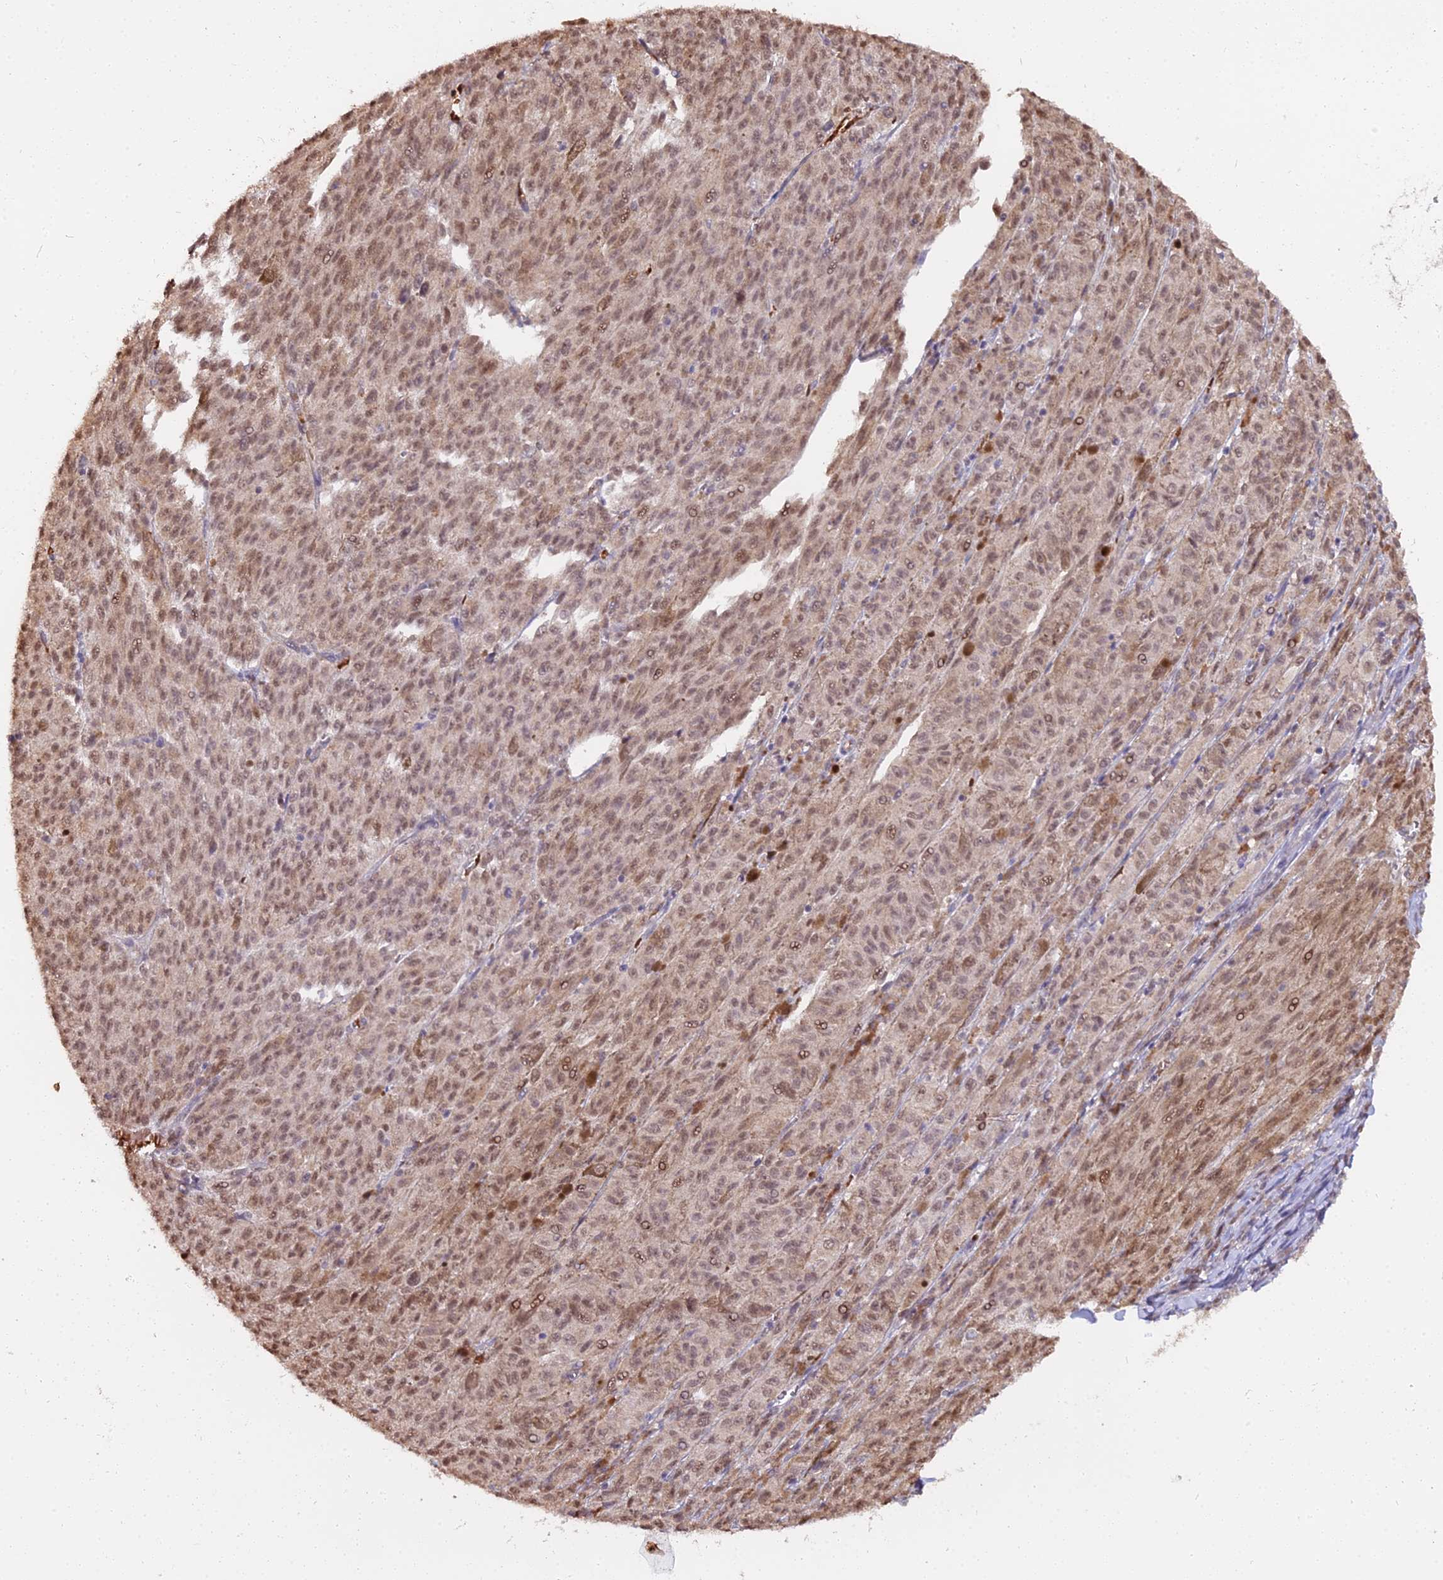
{"staining": {"intensity": "weak", "quantity": ">75%", "location": "nuclear"}, "tissue": "melanoma", "cell_type": "Tumor cells", "image_type": "cancer", "snomed": [{"axis": "morphology", "description": "Malignant melanoma, NOS"}, {"axis": "topography", "description": "Skin"}], "caption": "This is an image of immunohistochemistry (IHC) staining of melanoma, which shows weak staining in the nuclear of tumor cells.", "gene": "ZDBF2", "patient": {"sex": "female", "age": 52}}